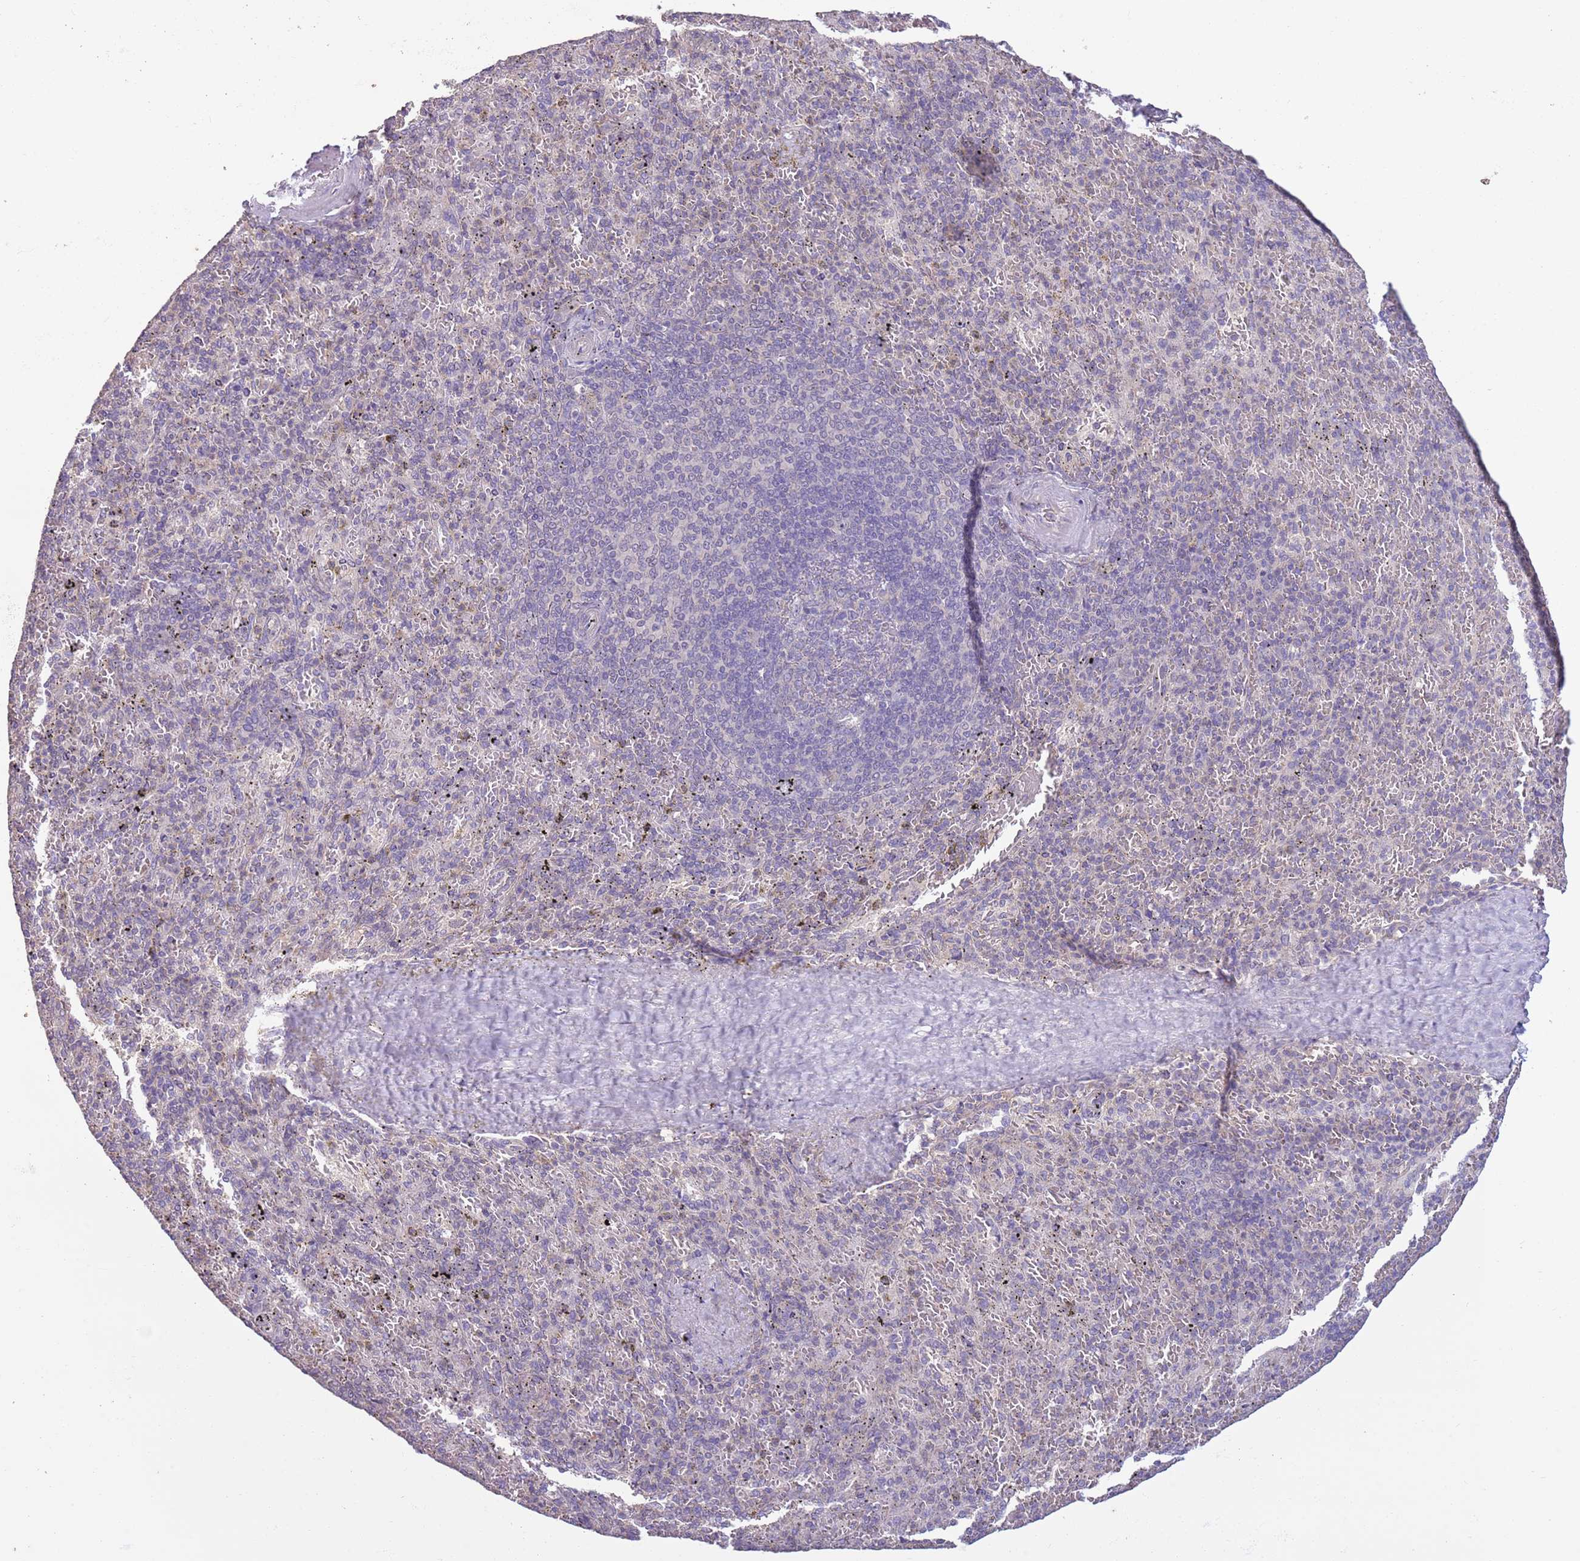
{"staining": {"intensity": "negative", "quantity": "none", "location": "none"}, "tissue": "spleen", "cell_type": "Cells in red pulp", "image_type": "normal", "snomed": [{"axis": "morphology", "description": "Normal tissue, NOS"}, {"axis": "topography", "description": "Spleen"}], "caption": "Spleen stained for a protein using immunohistochemistry demonstrates no staining cells in red pulp.", "gene": "CAPN9", "patient": {"sex": "male", "age": 82}}